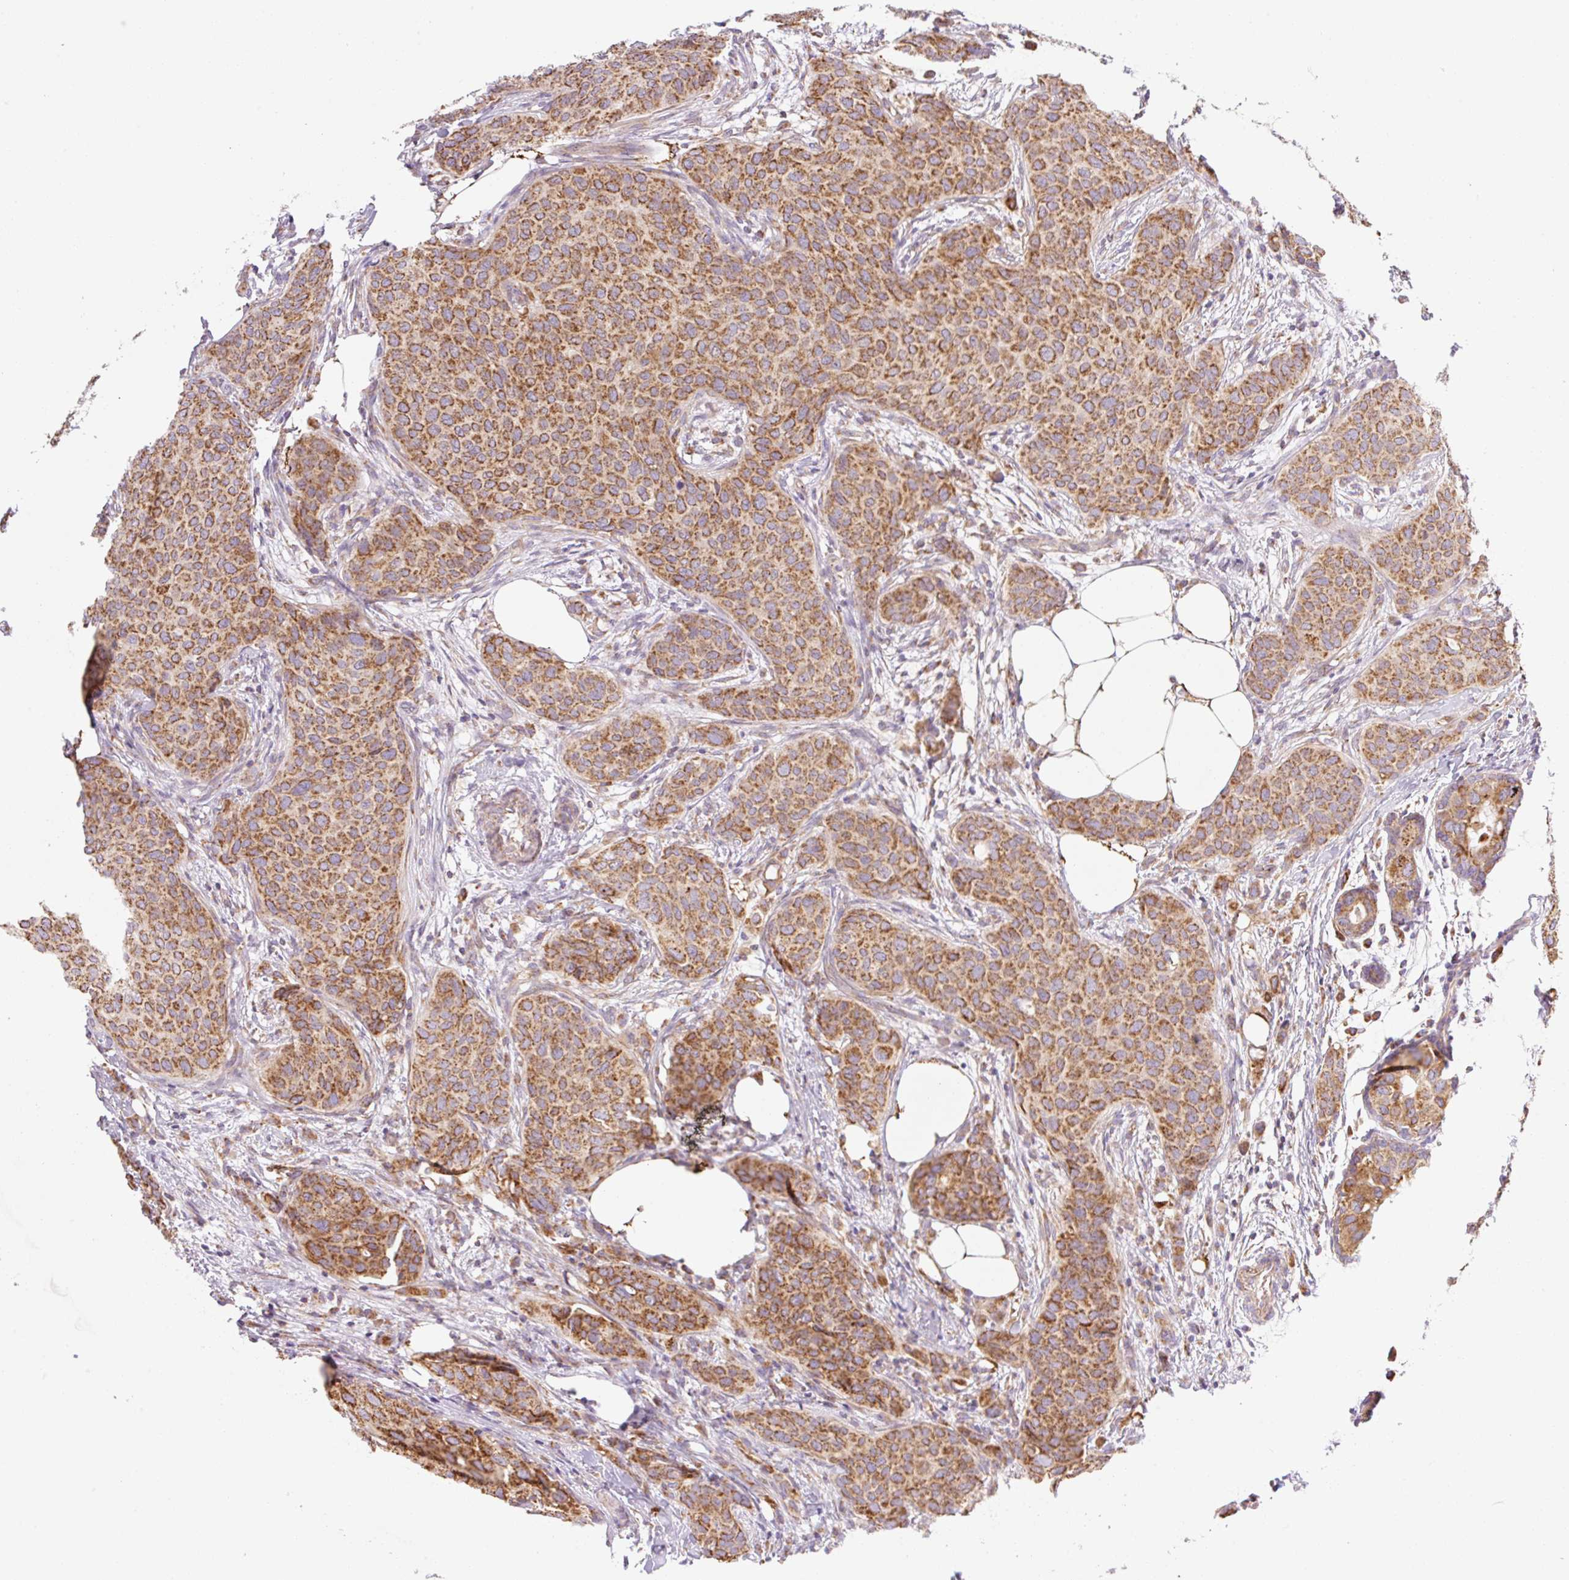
{"staining": {"intensity": "strong", "quantity": ">75%", "location": "cytoplasmic/membranous"}, "tissue": "breast cancer", "cell_type": "Tumor cells", "image_type": "cancer", "snomed": [{"axis": "morphology", "description": "Duct carcinoma"}, {"axis": "topography", "description": "Breast"}], "caption": "Protein analysis of breast intraductal carcinoma tissue reveals strong cytoplasmic/membranous staining in approximately >75% of tumor cells. The staining was performed using DAB (3,3'-diaminobenzidine) to visualize the protein expression in brown, while the nuclei were stained in blue with hematoxylin (Magnification: 20x).", "gene": "GOSR2", "patient": {"sex": "female", "age": 47}}